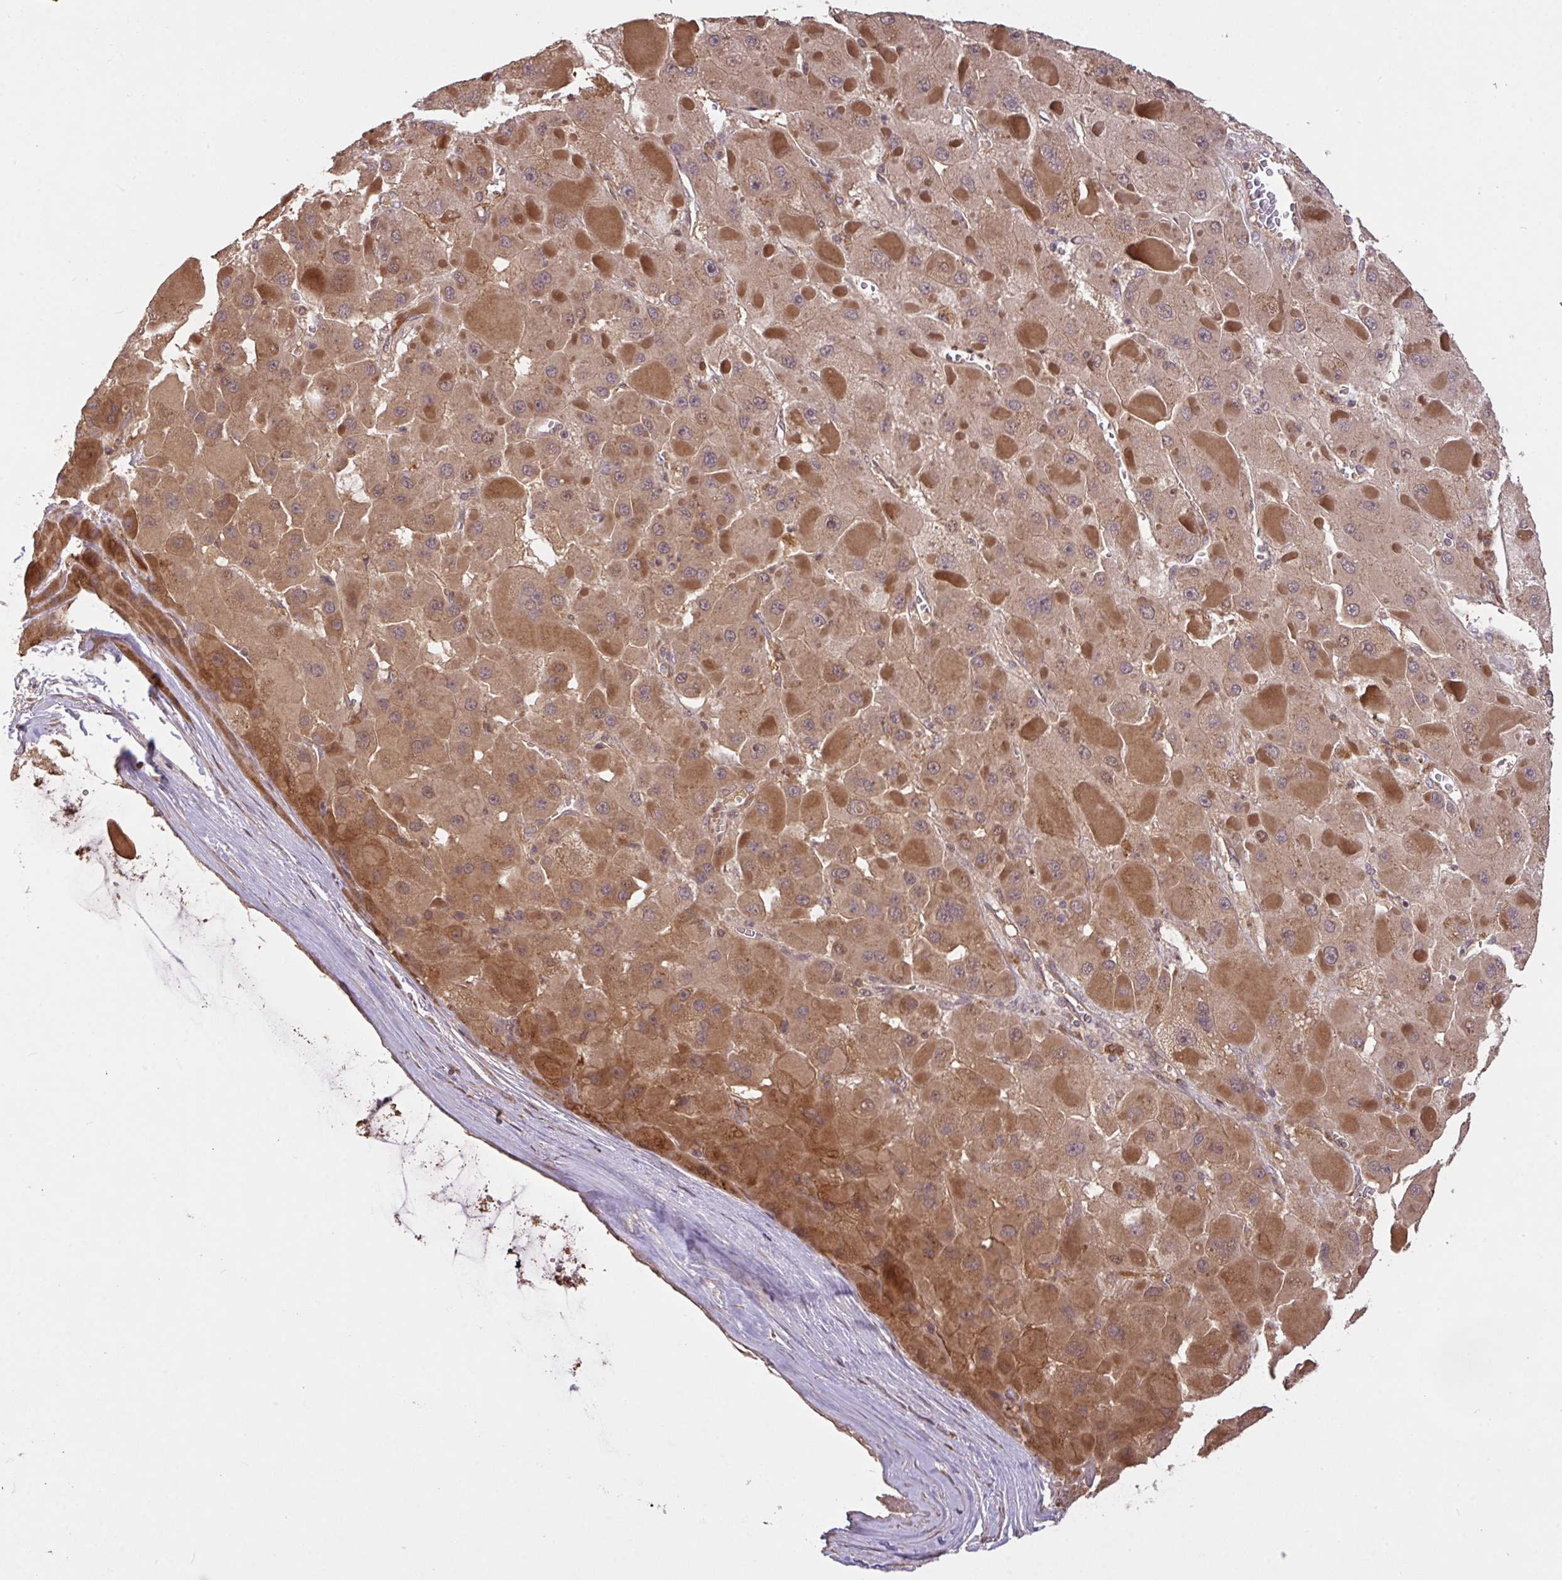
{"staining": {"intensity": "moderate", "quantity": "25%-75%", "location": "cytoplasmic/membranous"}, "tissue": "liver cancer", "cell_type": "Tumor cells", "image_type": "cancer", "snomed": [{"axis": "morphology", "description": "Carcinoma, Hepatocellular, NOS"}, {"axis": "topography", "description": "Liver"}], "caption": "Approximately 25%-75% of tumor cells in human liver cancer display moderate cytoplasmic/membranous protein staining as visualized by brown immunohistochemical staining.", "gene": "FCER1A", "patient": {"sex": "female", "age": 73}}